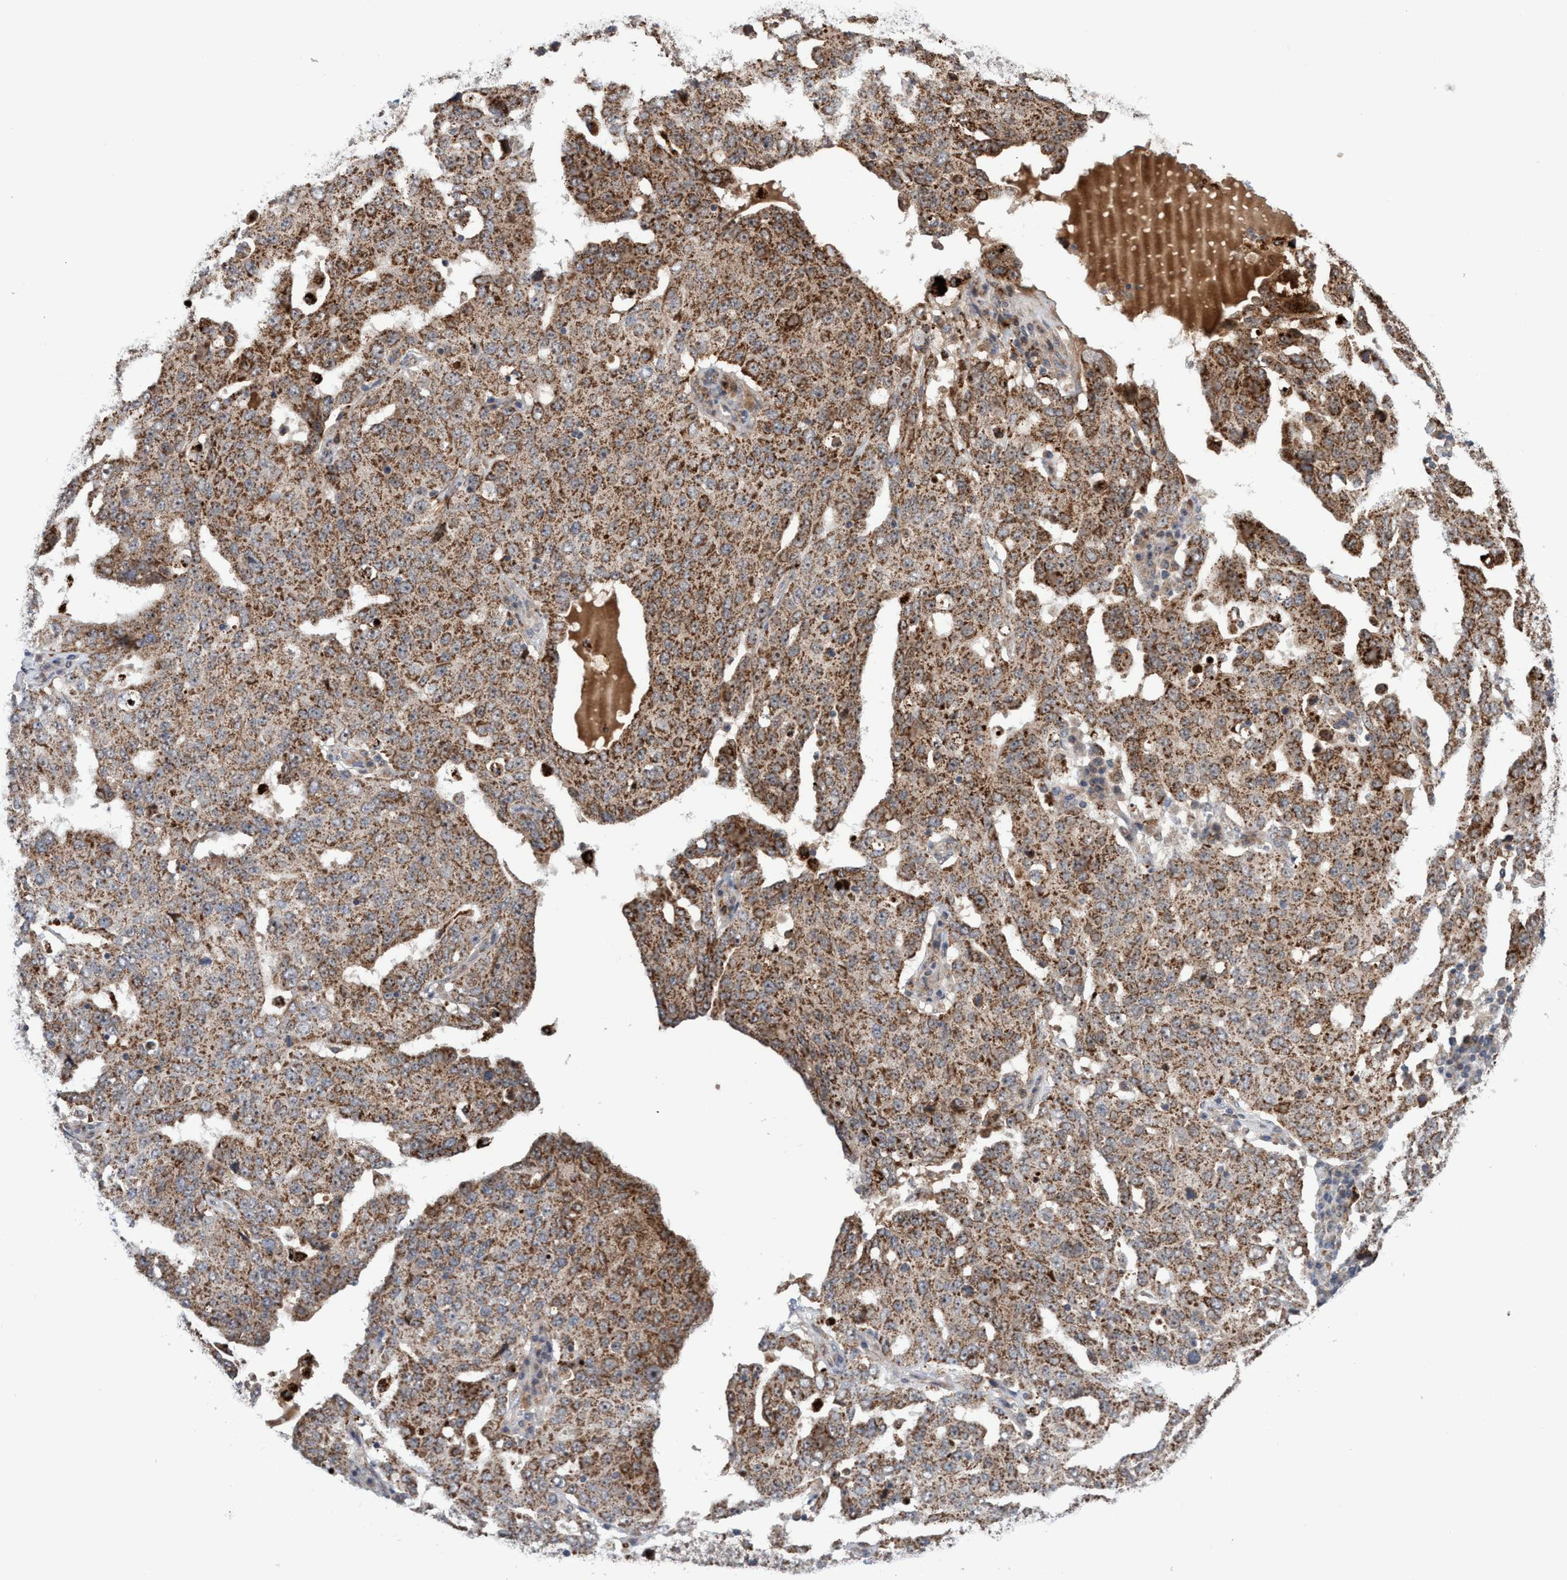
{"staining": {"intensity": "strong", "quantity": ">75%", "location": "cytoplasmic/membranous"}, "tissue": "ovarian cancer", "cell_type": "Tumor cells", "image_type": "cancer", "snomed": [{"axis": "morphology", "description": "Carcinoma, endometroid"}, {"axis": "topography", "description": "Ovary"}], "caption": "Strong cytoplasmic/membranous expression for a protein is present in approximately >75% of tumor cells of ovarian endometroid carcinoma using IHC.", "gene": "P2RY14", "patient": {"sex": "female", "age": 62}}